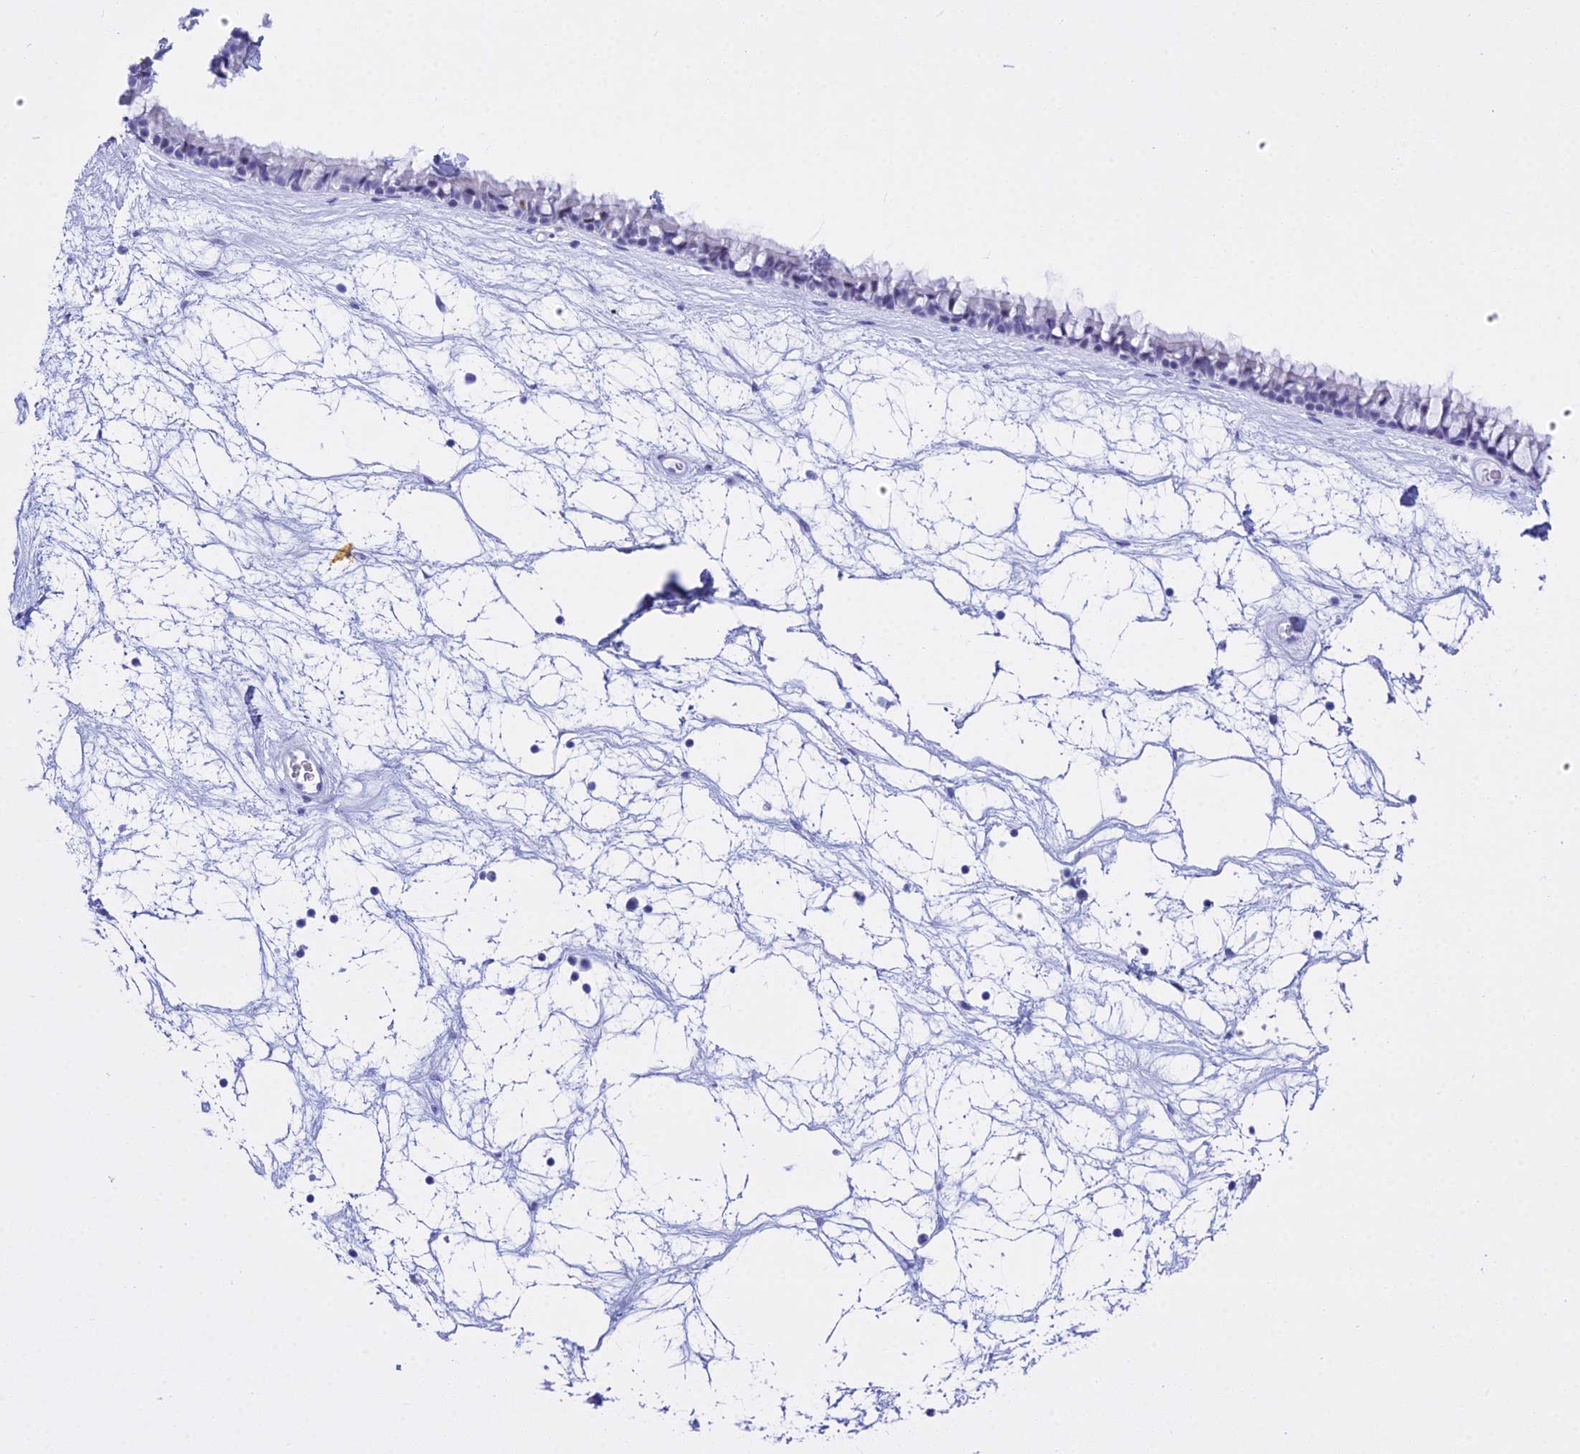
{"staining": {"intensity": "negative", "quantity": "none", "location": "none"}, "tissue": "nasopharynx", "cell_type": "Respiratory epithelial cells", "image_type": "normal", "snomed": [{"axis": "morphology", "description": "Normal tissue, NOS"}, {"axis": "topography", "description": "Nasopharynx"}], "caption": "The image reveals no staining of respiratory epithelial cells in unremarkable nasopharynx.", "gene": "RNPS1", "patient": {"sex": "male", "age": 64}}